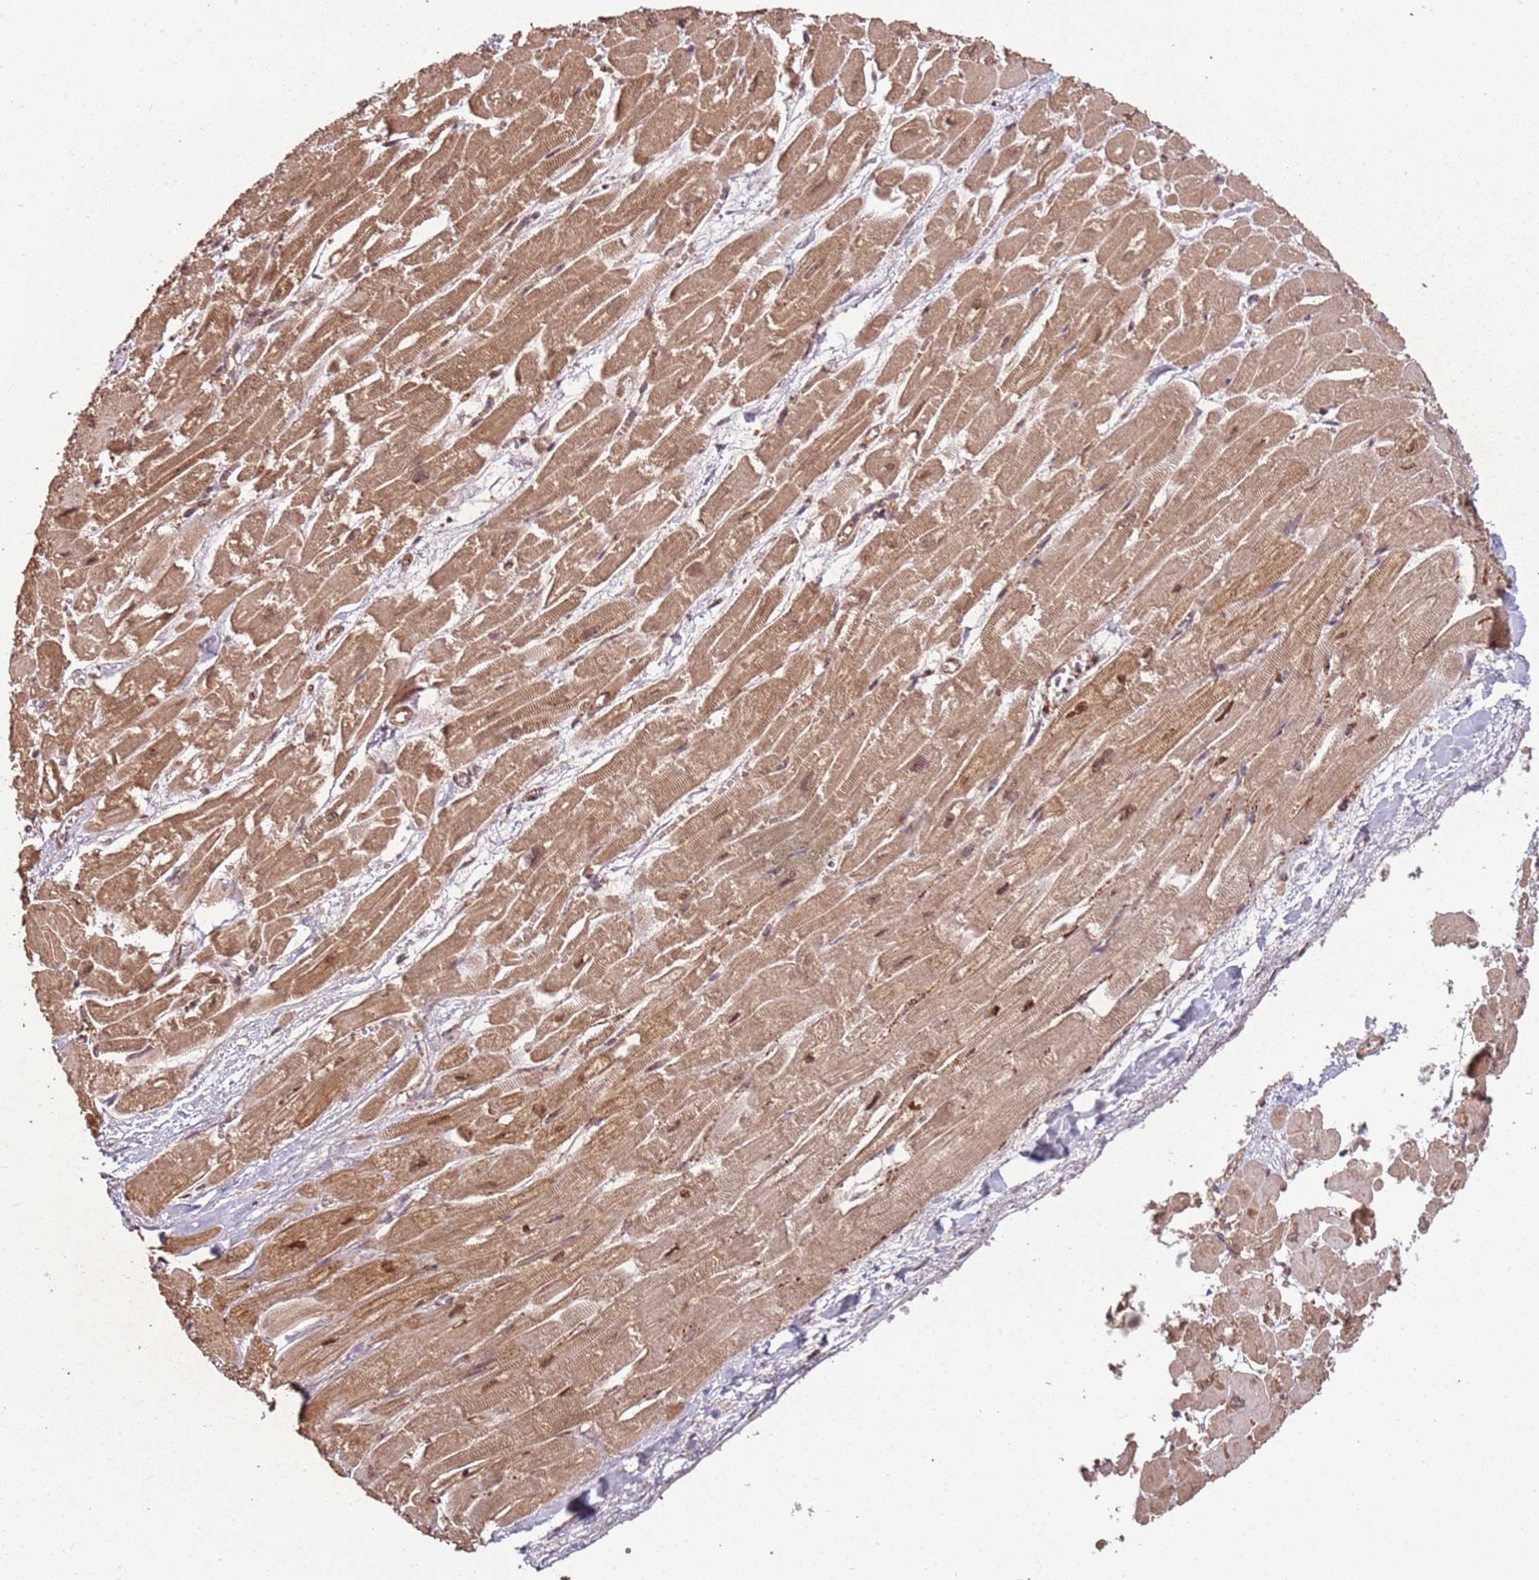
{"staining": {"intensity": "moderate", "quantity": ">75%", "location": "cytoplasmic/membranous,nuclear"}, "tissue": "heart muscle", "cell_type": "Cardiomyocytes", "image_type": "normal", "snomed": [{"axis": "morphology", "description": "Normal tissue, NOS"}, {"axis": "topography", "description": "Heart"}], "caption": "An immunohistochemistry (IHC) photomicrograph of benign tissue is shown. Protein staining in brown shows moderate cytoplasmic/membranous,nuclear positivity in heart muscle within cardiomyocytes. (brown staining indicates protein expression, while blue staining denotes nuclei).", "gene": "POLR3H", "patient": {"sex": "male", "age": 54}}